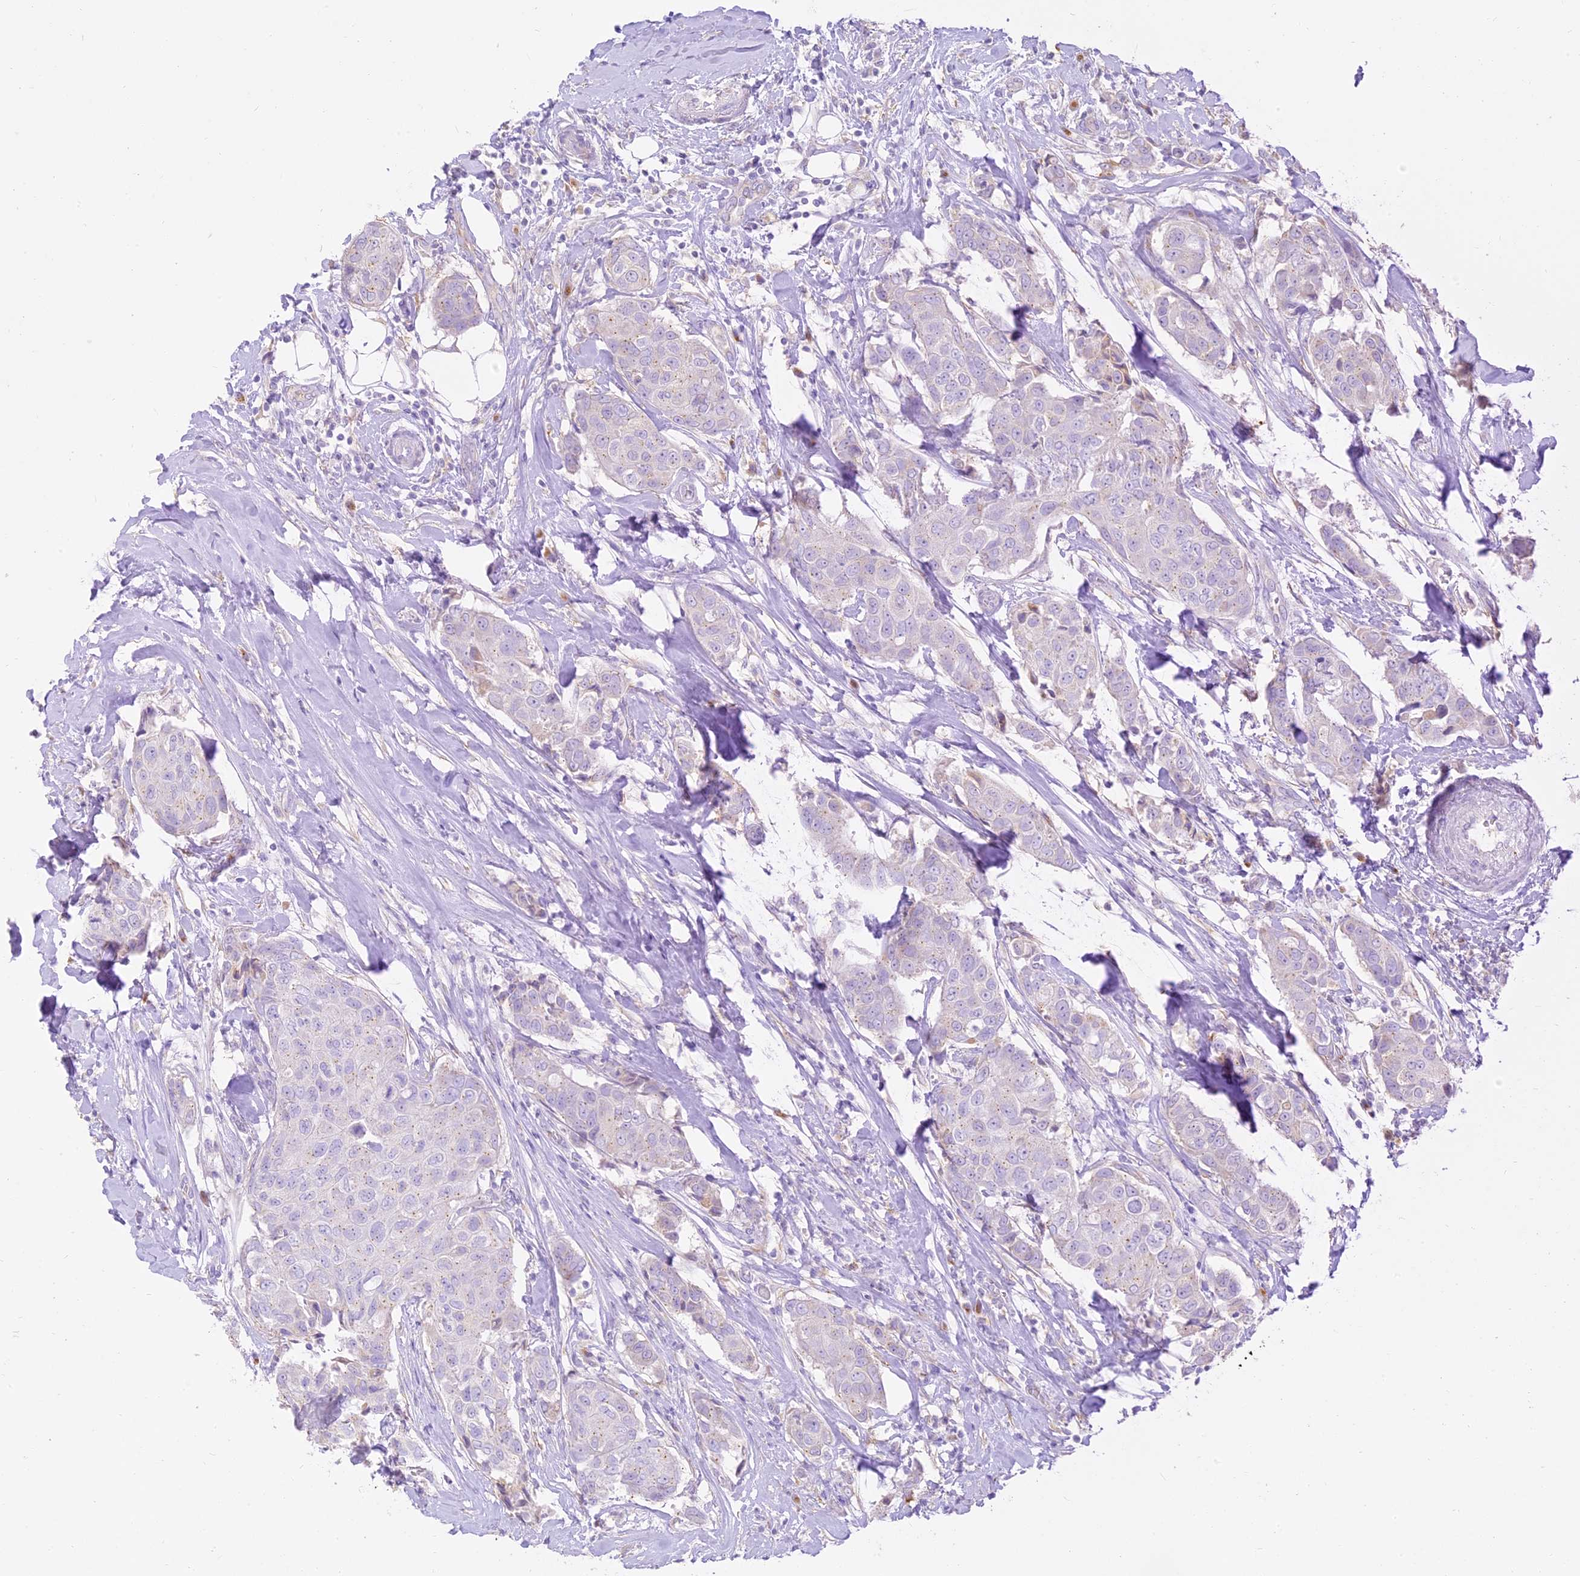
{"staining": {"intensity": "negative", "quantity": "none", "location": "none"}, "tissue": "breast cancer", "cell_type": "Tumor cells", "image_type": "cancer", "snomed": [{"axis": "morphology", "description": "Duct carcinoma"}, {"axis": "topography", "description": "Breast"}], "caption": "IHC histopathology image of neoplastic tissue: human intraductal carcinoma (breast) stained with DAB exhibits no significant protein expression in tumor cells.", "gene": "SEC13", "patient": {"sex": "female", "age": 80}}